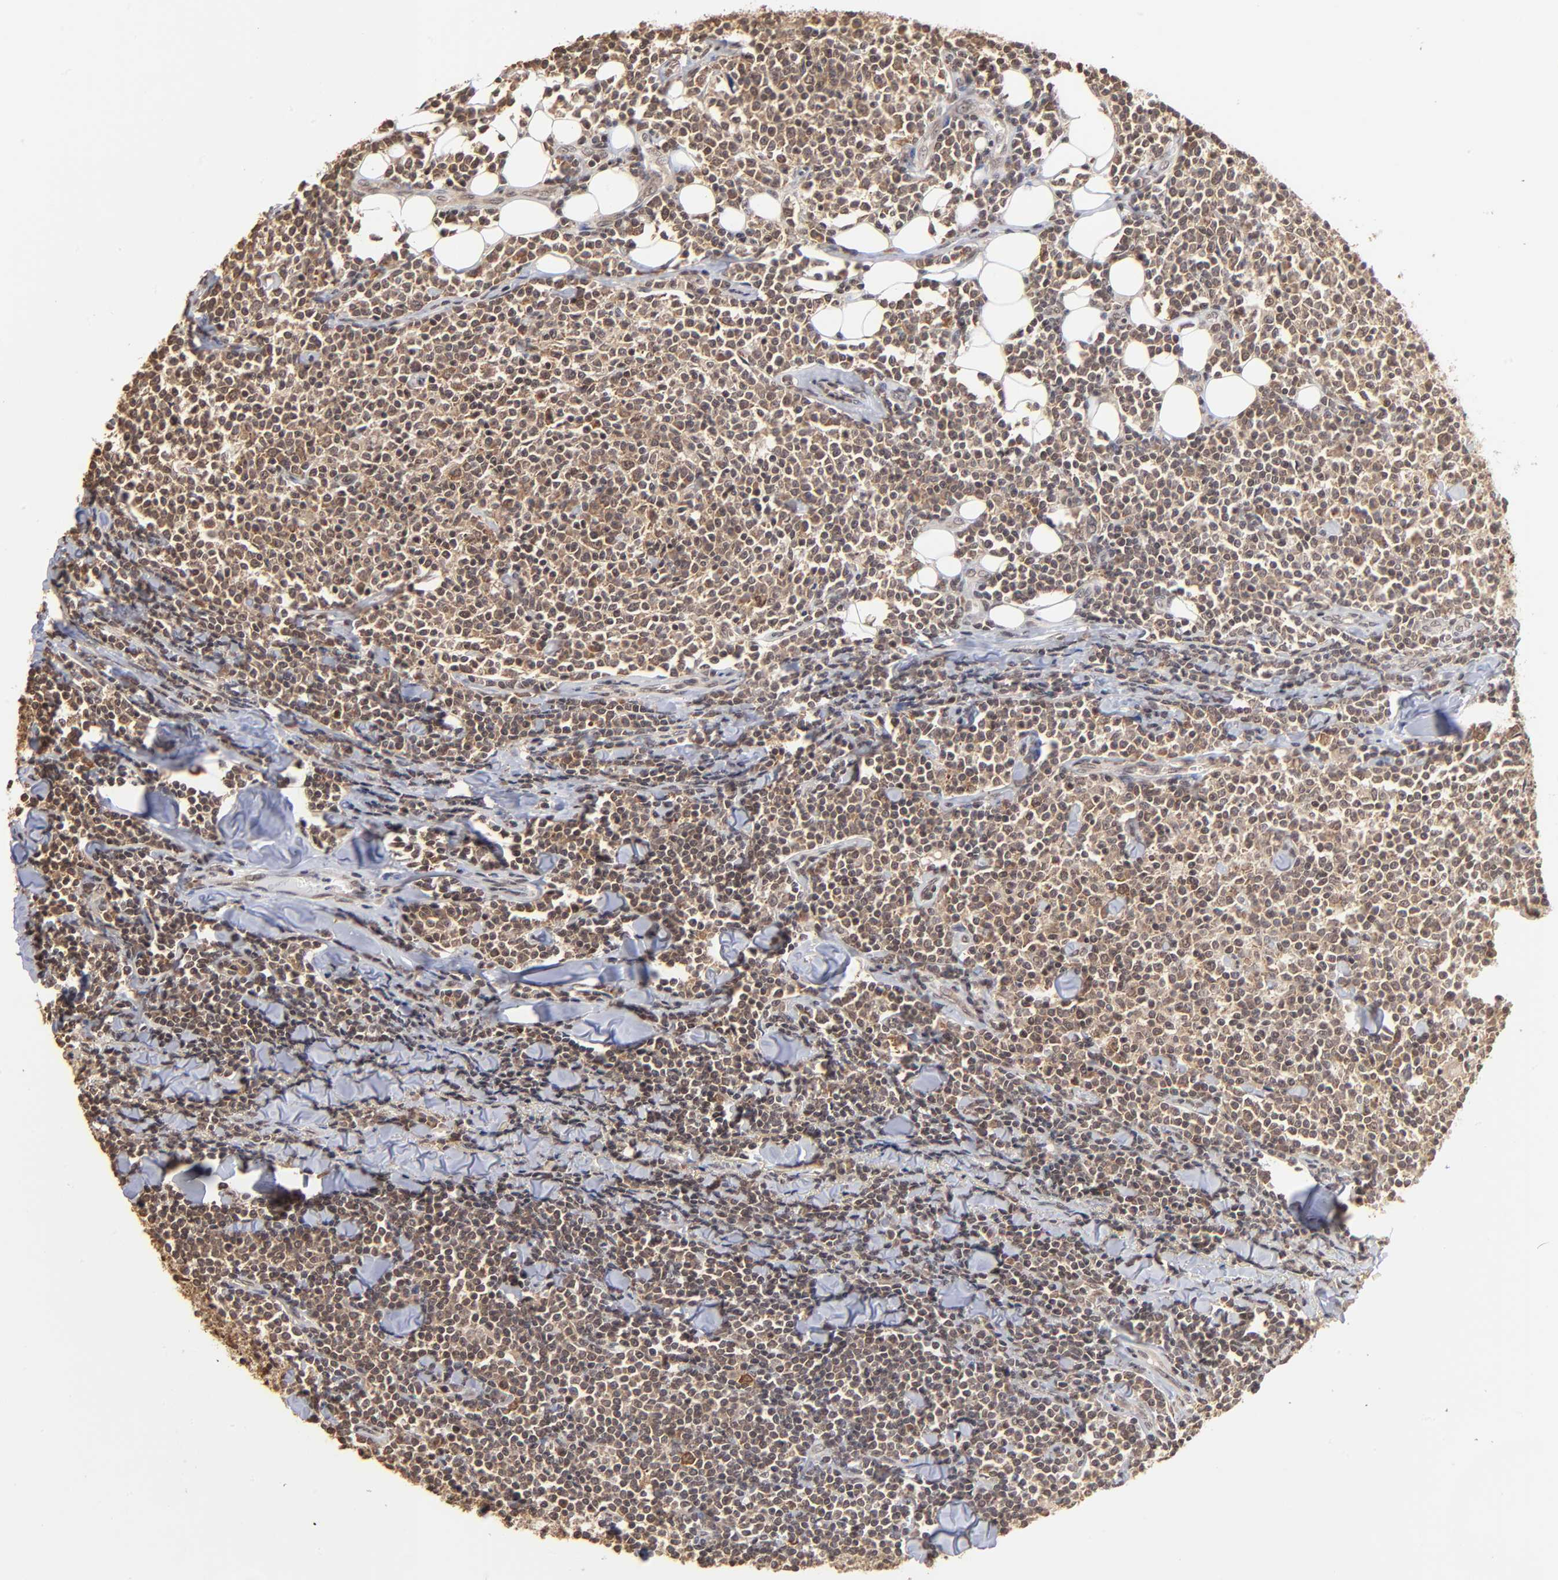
{"staining": {"intensity": "weak", "quantity": "25%-75%", "location": "cytoplasmic/membranous,nuclear"}, "tissue": "lymphoma", "cell_type": "Tumor cells", "image_type": "cancer", "snomed": [{"axis": "morphology", "description": "Malignant lymphoma, non-Hodgkin's type, Low grade"}, {"axis": "topography", "description": "Soft tissue"}], "caption": "Immunohistochemical staining of low-grade malignant lymphoma, non-Hodgkin's type shows low levels of weak cytoplasmic/membranous and nuclear protein positivity in about 25%-75% of tumor cells. The protein is shown in brown color, while the nuclei are stained blue.", "gene": "BRPF1", "patient": {"sex": "male", "age": 92}}